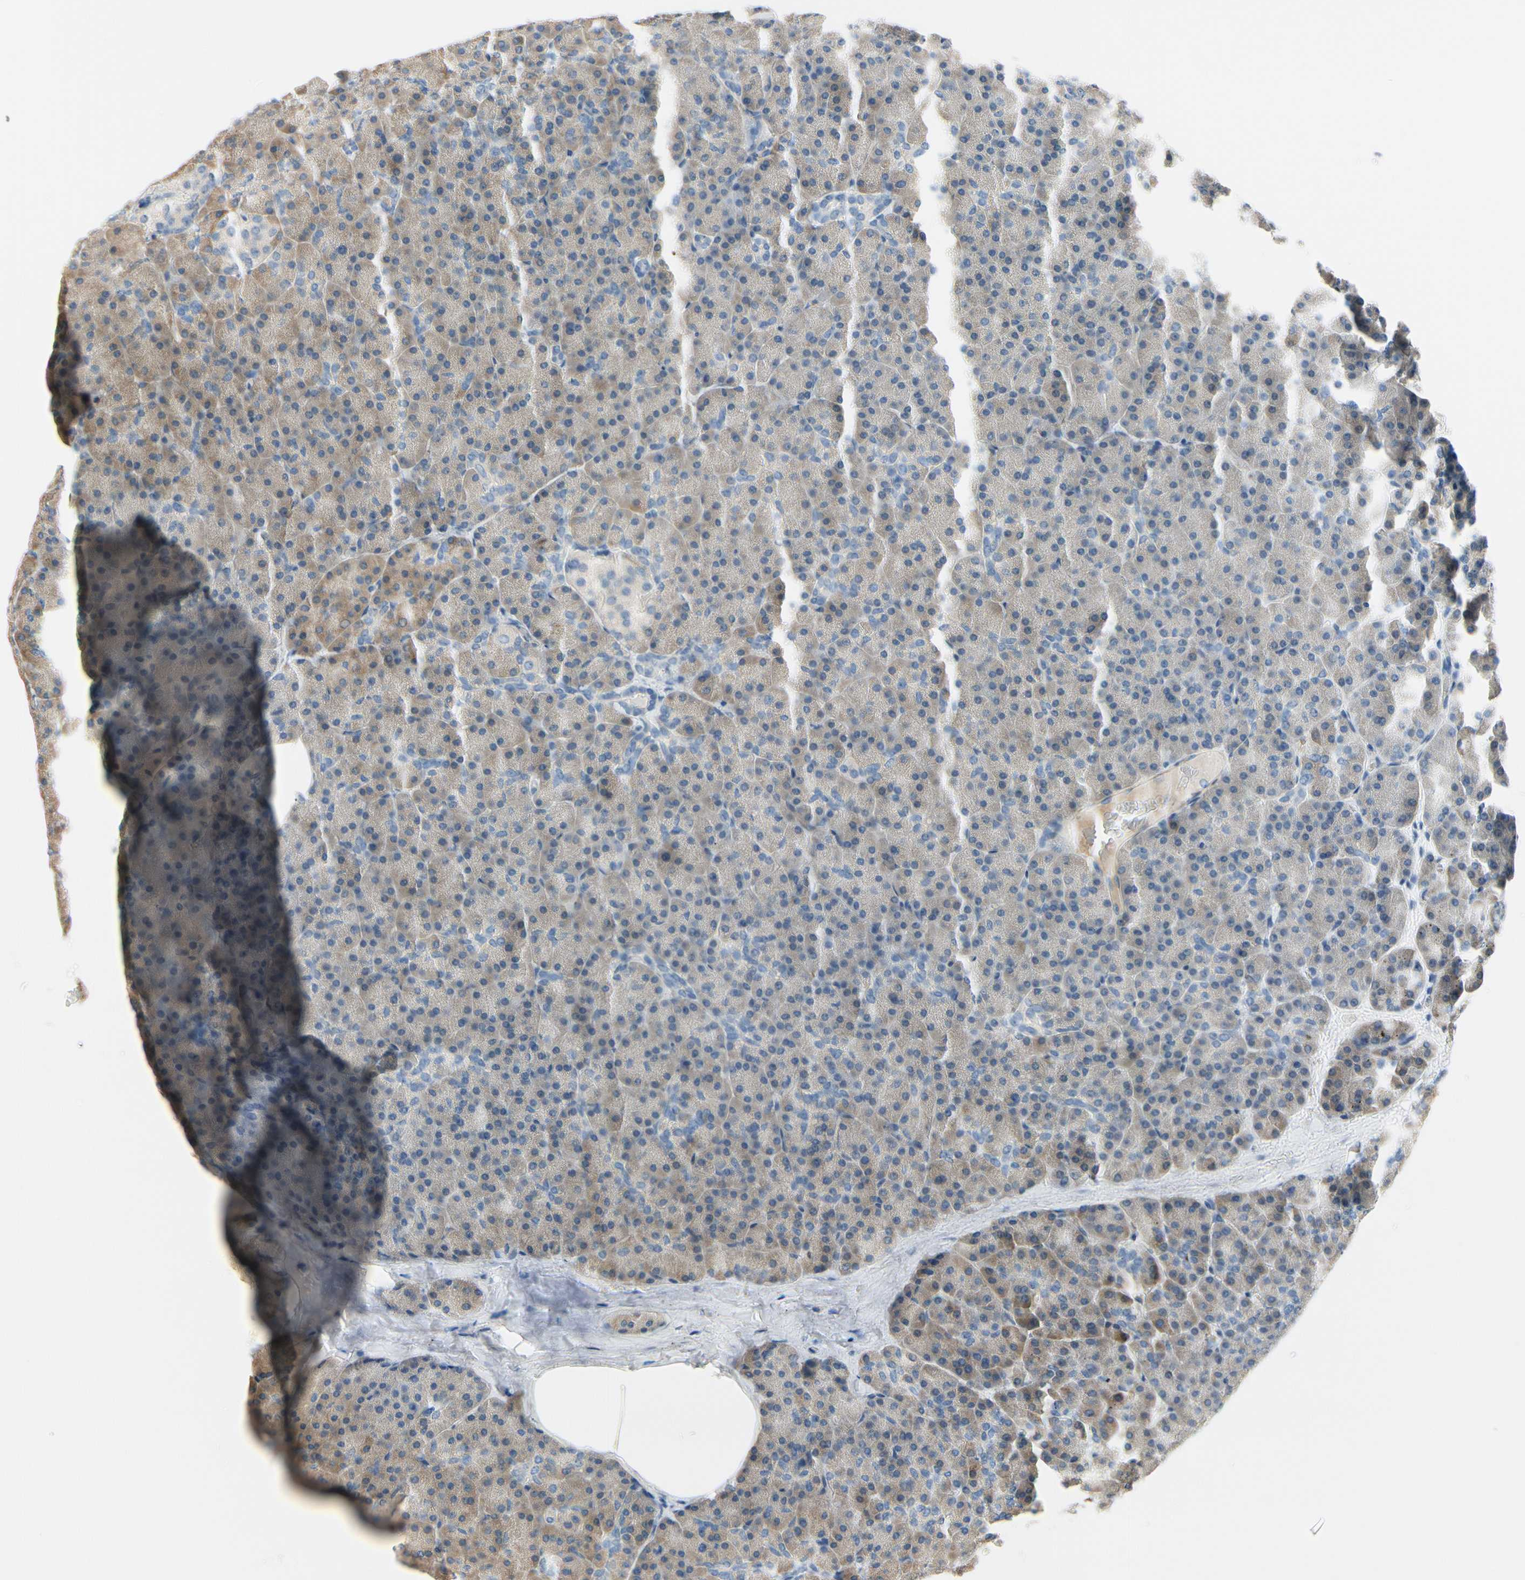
{"staining": {"intensity": "moderate", "quantity": ">75%", "location": "cytoplasmic/membranous"}, "tissue": "pancreas", "cell_type": "Exocrine glandular cells", "image_type": "normal", "snomed": [{"axis": "morphology", "description": "Normal tissue, NOS"}, {"axis": "topography", "description": "Pancreas"}], "caption": "The histopathology image demonstrates staining of unremarkable pancreas, revealing moderate cytoplasmic/membranous protein positivity (brown color) within exocrine glandular cells.", "gene": "FCER2", "patient": {"sex": "female", "age": 35}}